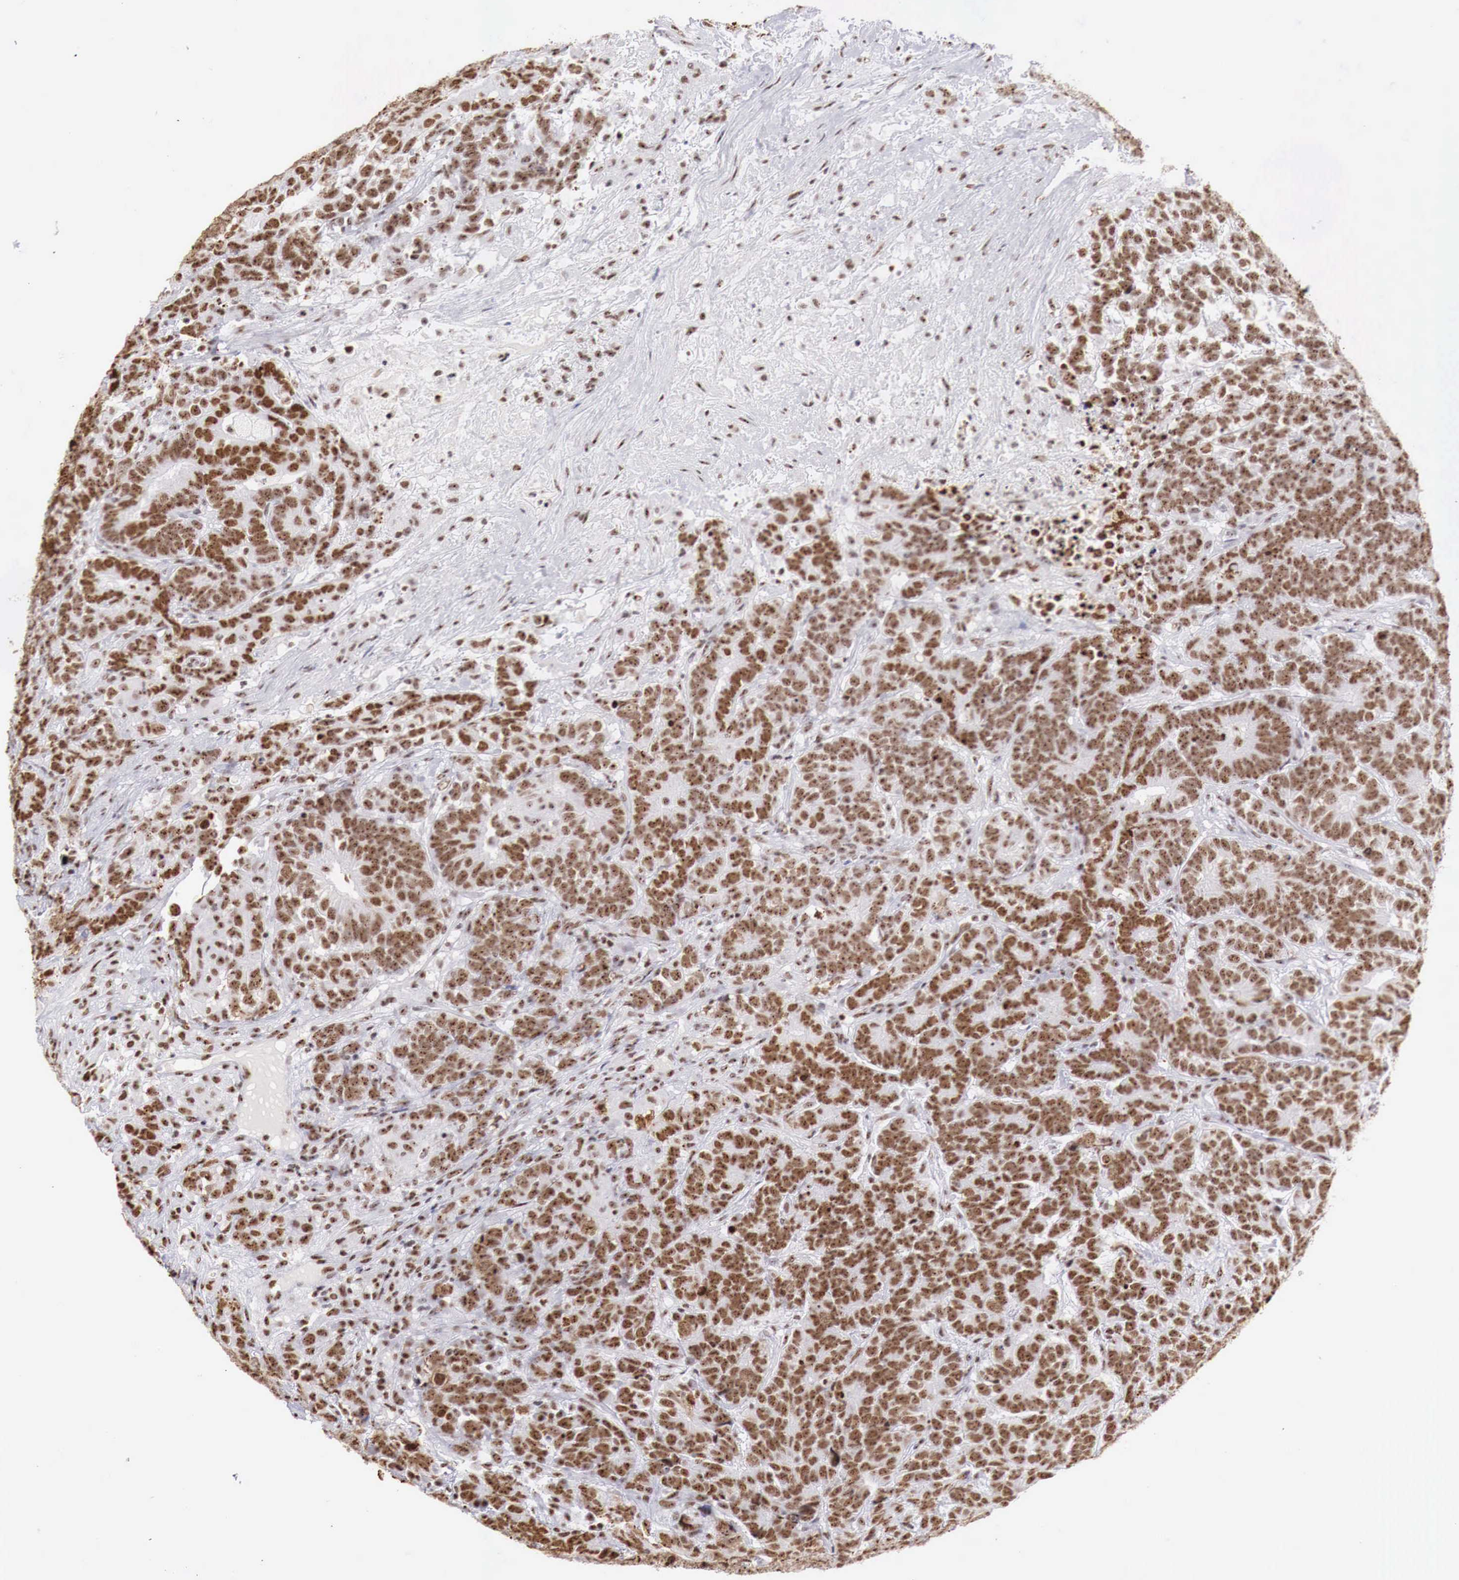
{"staining": {"intensity": "strong", "quantity": ">75%", "location": "nuclear"}, "tissue": "testis cancer", "cell_type": "Tumor cells", "image_type": "cancer", "snomed": [{"axis": "morphology", "description": "Carcinoma, Embryonal, NOS"}, {"axis": "topography", "description": "Testis"}], "caption": "DAB immunohistochemical staining of human testis embryonal carcinoma reveals strong nuclear protein staining in approximately >75% of tumor cells.", "gene": "DKC1", "patient": {"sex": "male", "age": 26}}